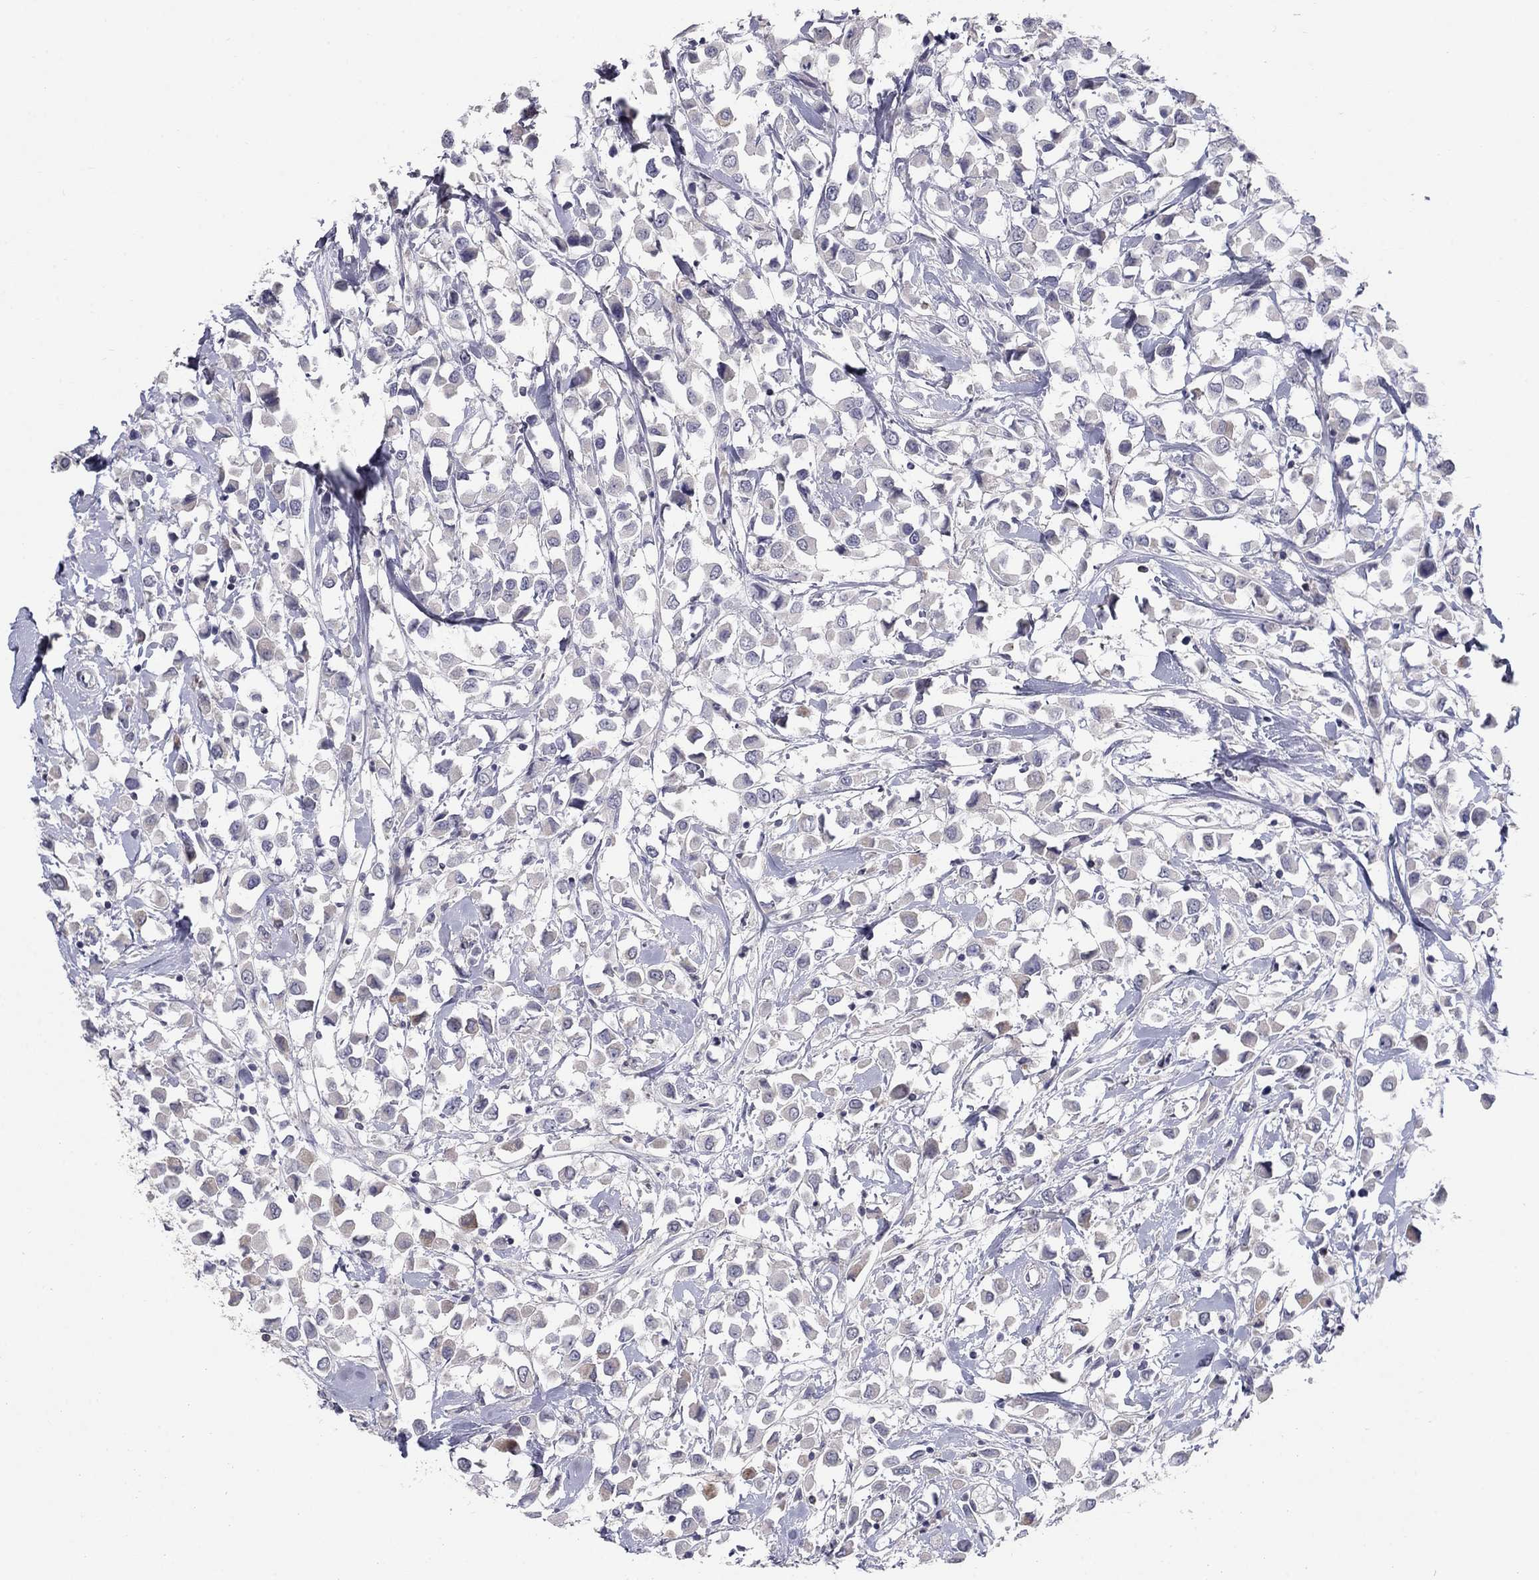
{"staining": {"intensity": "negative", "quantity": "none", "location": "none"}, "tissue": "breast cancer", "cell_type": "Tumor cells", "image_type": "cancer", "snomed": [{"axis": "morphology", "description": "Duct carcinoma"}, {"axis": "topography", "description": "Breast"}], "caption": "Breast invasive ductal carcinoma was stained to show a protein in brown. There is no significant staining in tumor cells. (Immunohistochemistry (ihc), brightfield microscopy, high magnification).", "gene": "NTRK2", "patient": {"sex": "female", "age": 61}}